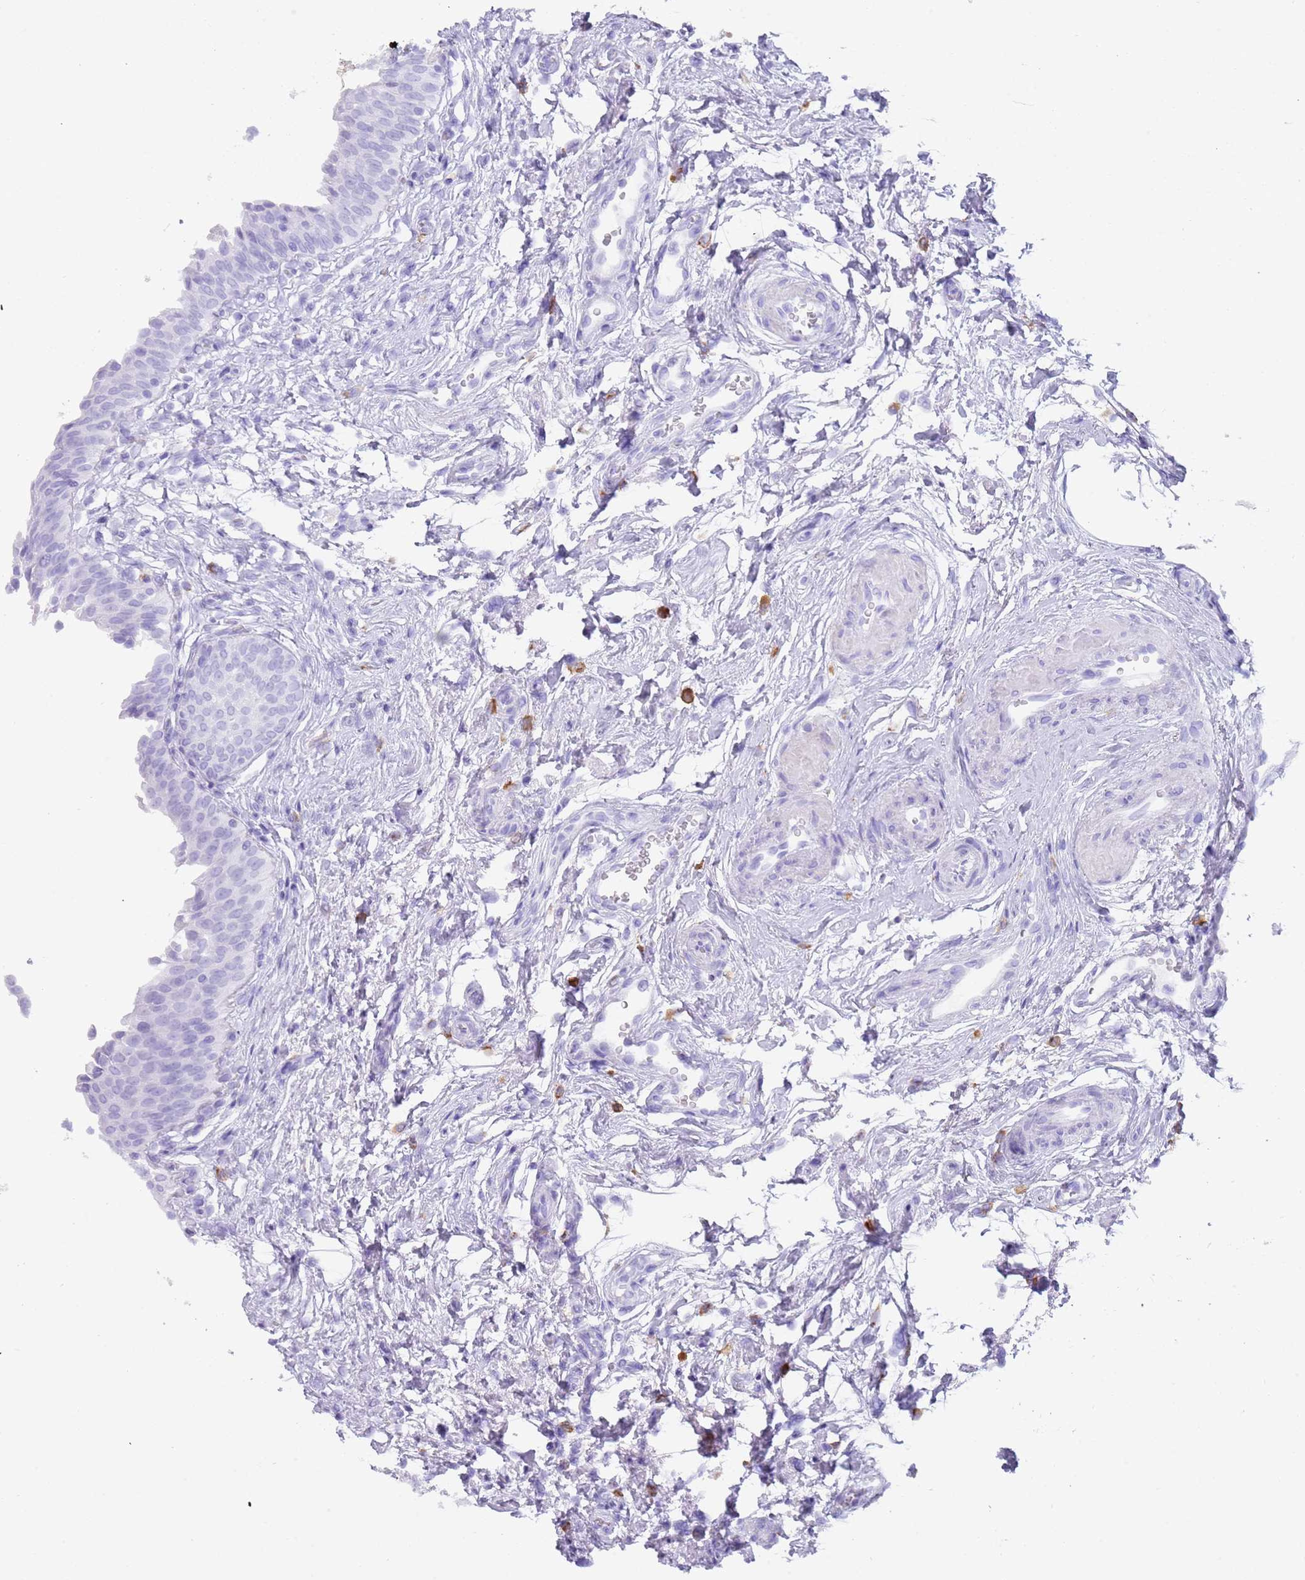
{"staining": {"intensity": "negative", "quantity": "none", "location": "none"}, "tissue": "urinary bladder", "cell_type": "Urothelial cells", "image_type": "normal", "snomed": [{"axis": "morphology", "description": "Normal tissue, NOS"}, {"axis": "topography", "description": "Urinary bladder"}], "caption": "Immunohistochemistry (IHC) histopathology image of benign urinary bladder: urinary bladder stained with DAB (3,3'-diaminobenzidine) shows no significant protein expression in urothelial cells.", "gene": "MYADML2", "patient": {"sex": "male", "age": 83}}